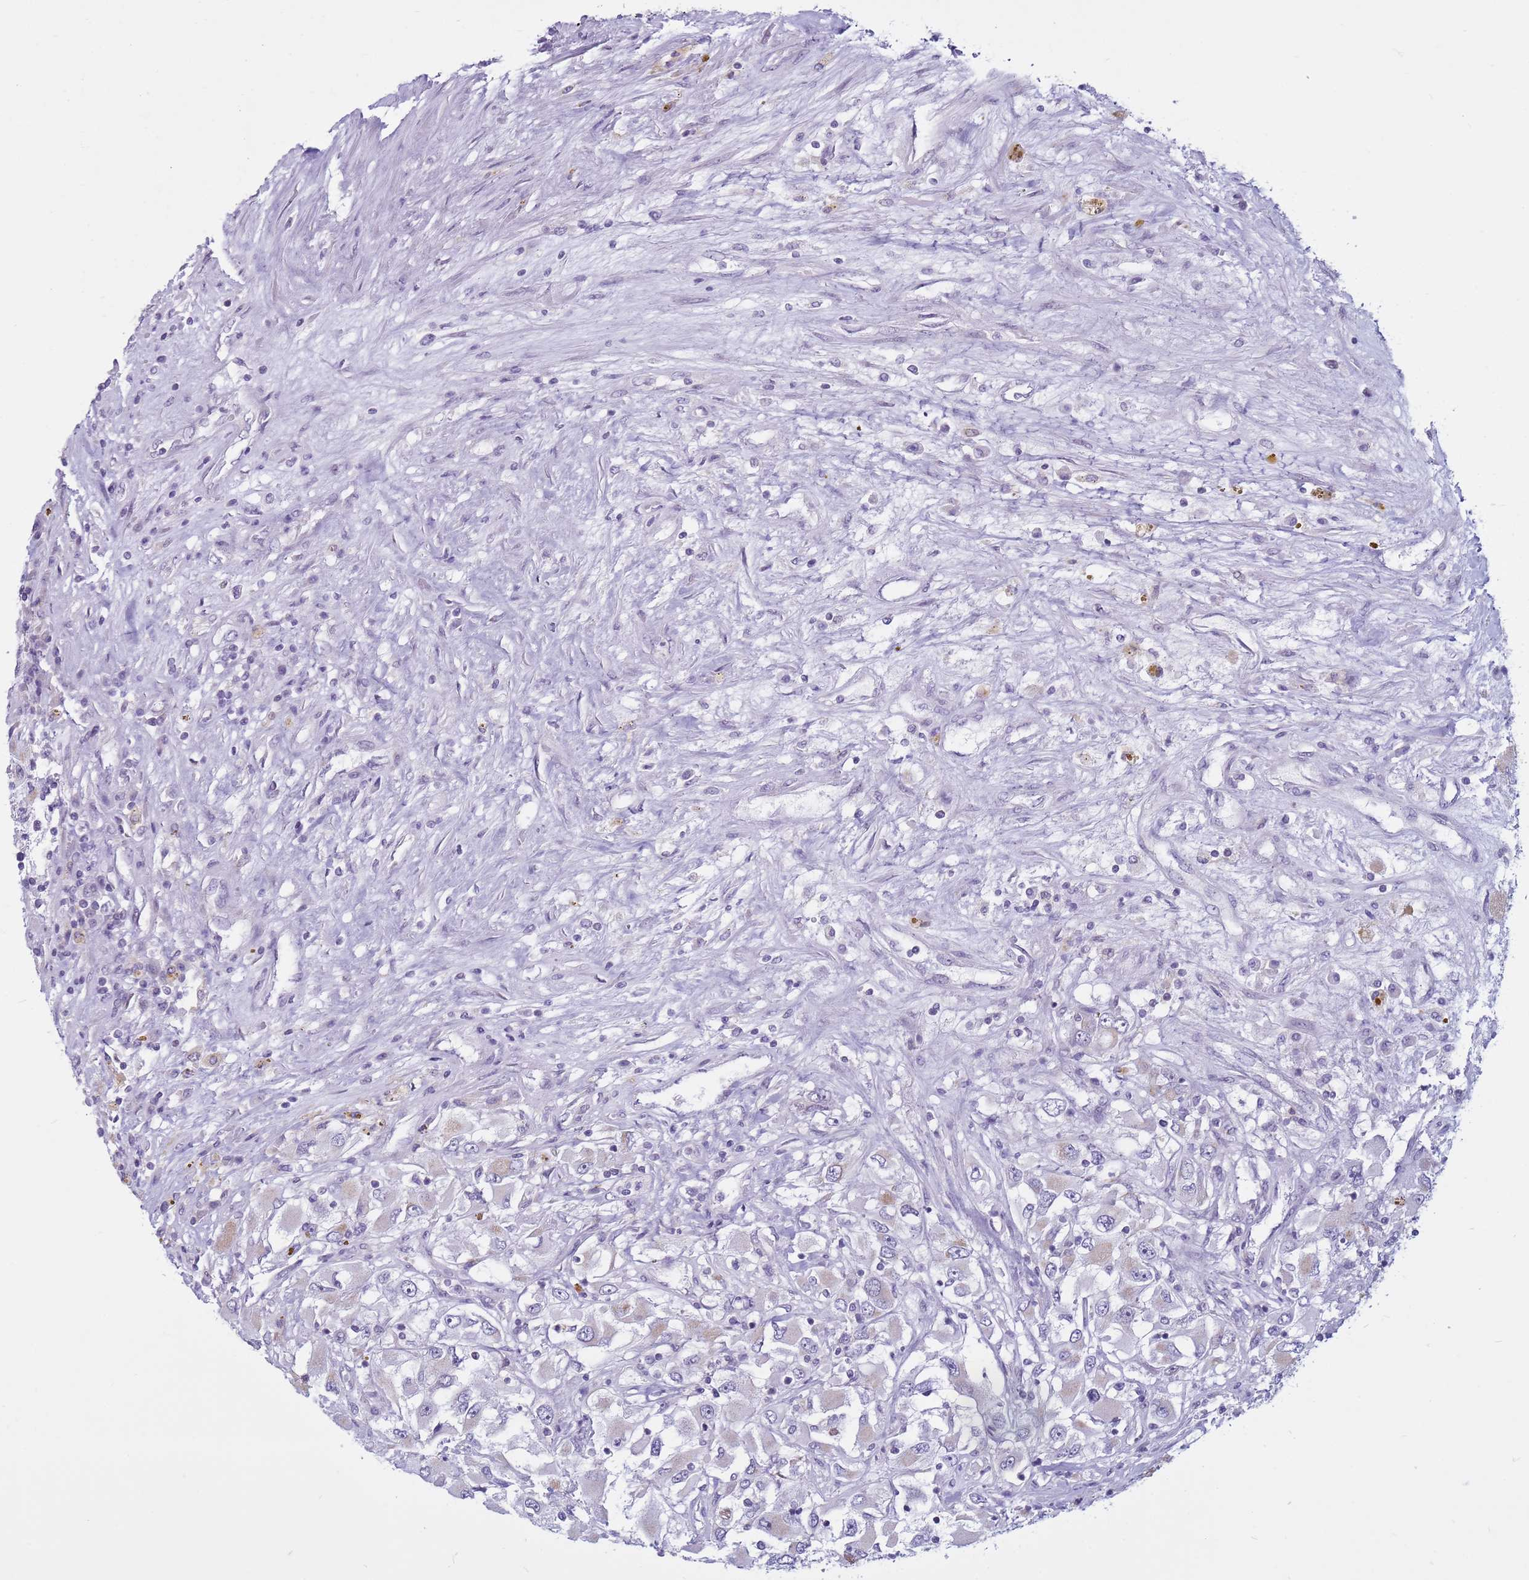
{"staining": {"intensity": "negative", "quantity": "none", "location": "none"}, "tissue": "renal cancer", "cell_type": "Tumor cells", "image_type": "cancer", "snomed": [{"axis": "morphology", "description": "Adenocarcinoma, NOS"}, {"axis": "topography", "description": "Kidney"}], "caption": "Histopathology image shows no protein positivity in tumor cells of renal cancer (adenocarcinoma) tissue.", "gene": "CDK2AP2", "patient": {"sex": "female", "age": 52}}